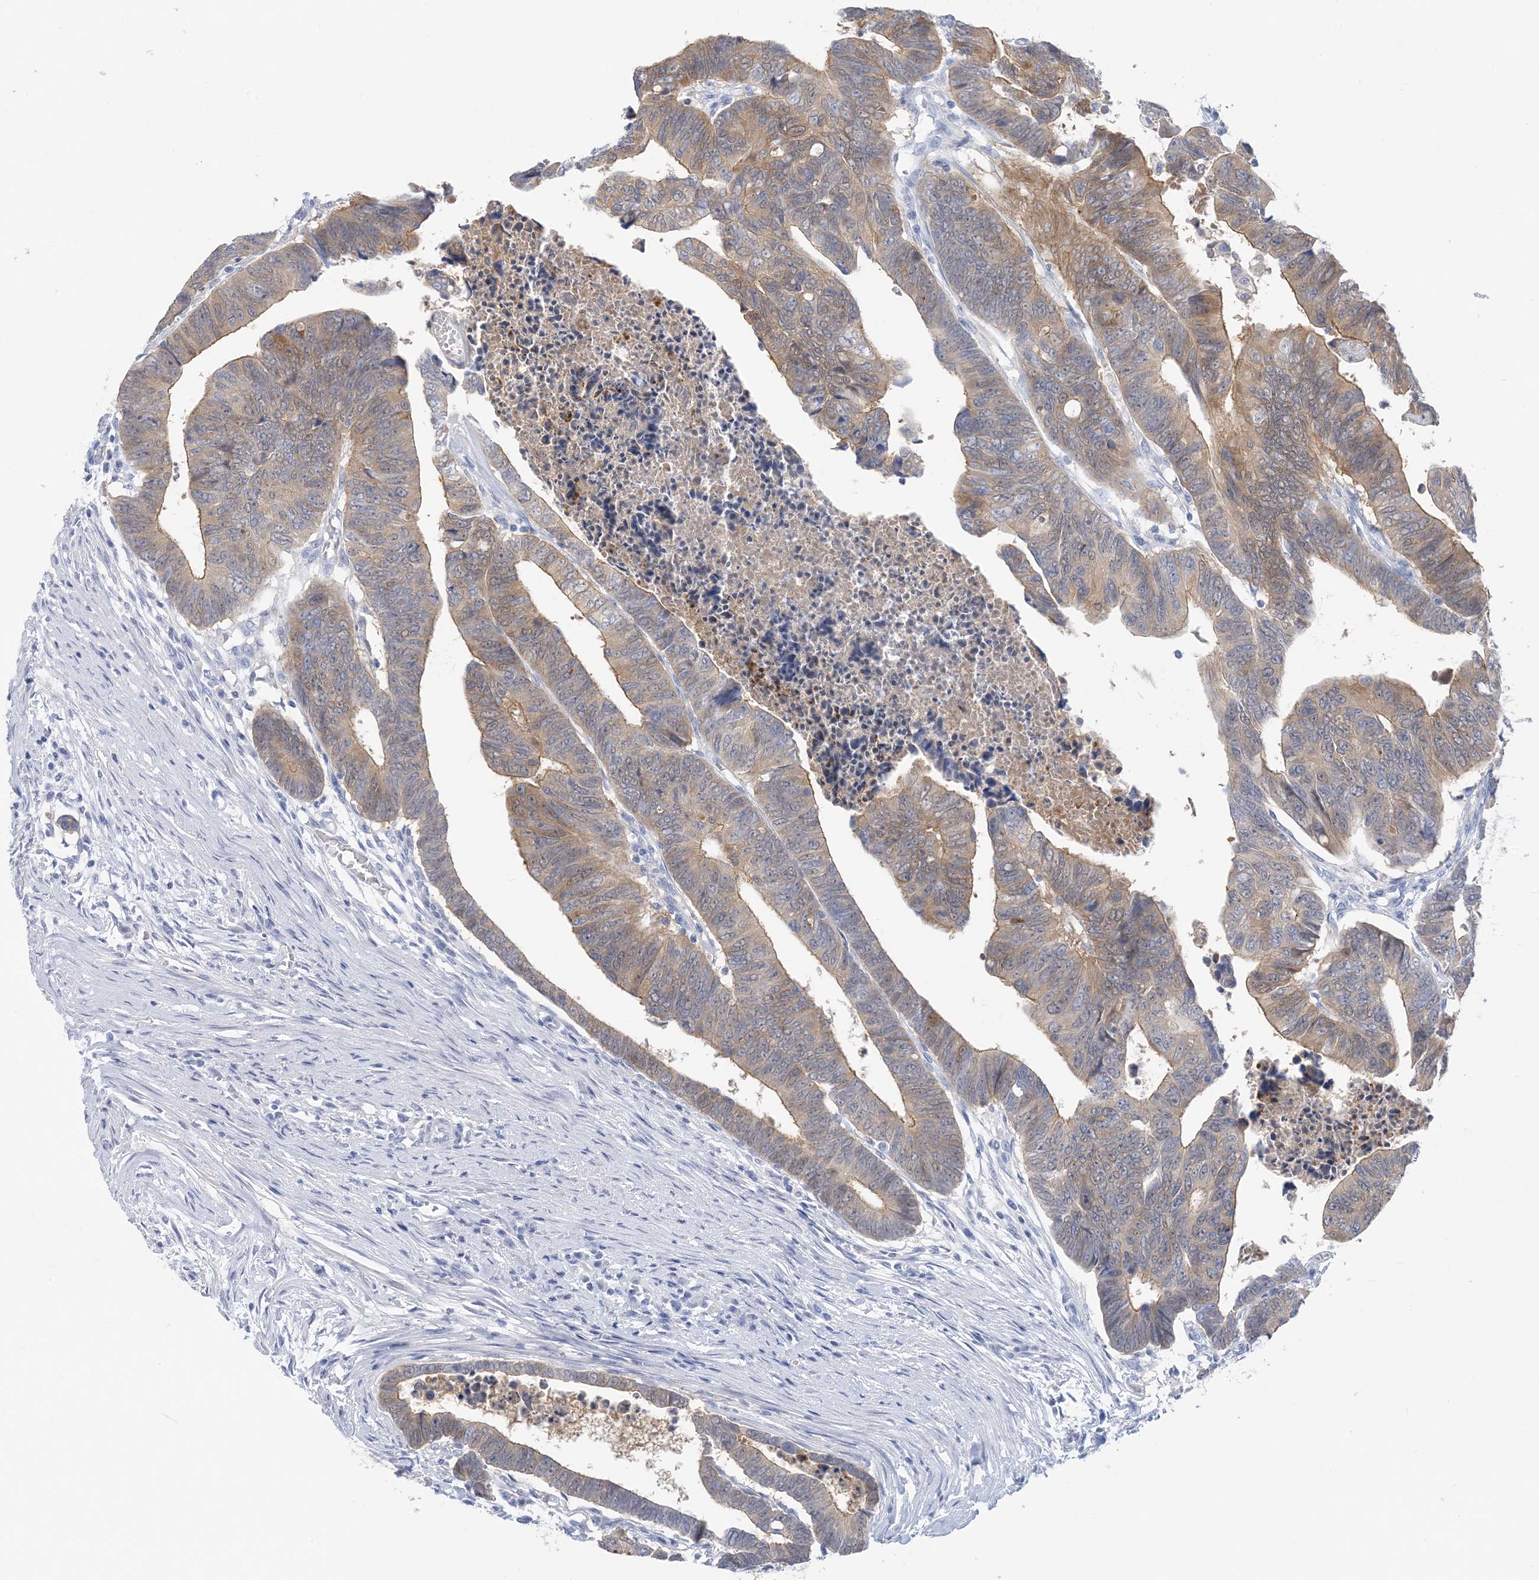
{"staining": {"intensity": "moderate", "quantity": ">75%", "location": "cytoplasmic/membranous"}, "tissue": "colorectal cancer", "cell_type": "Tumor cells", "image_type": "cancer", "snomed": [{"axis": "morphology", "description": "Adenocarcinoma, NOS"}, {"axis": "topography", "description": "Rectum"}], "caption": "A high-resolution photomicrograph shows IHC staining of adenocarcinoma (colorectal), which shows moderate cytoplasmic/membranous positivity in about >75% of tumor cells. (DAB (3,3'-diaminobenzidine) IHC with brightfield microscopy, high magnification).", "gene": "SH3YL1", "patient": {"sex": "female", "age": 65}}